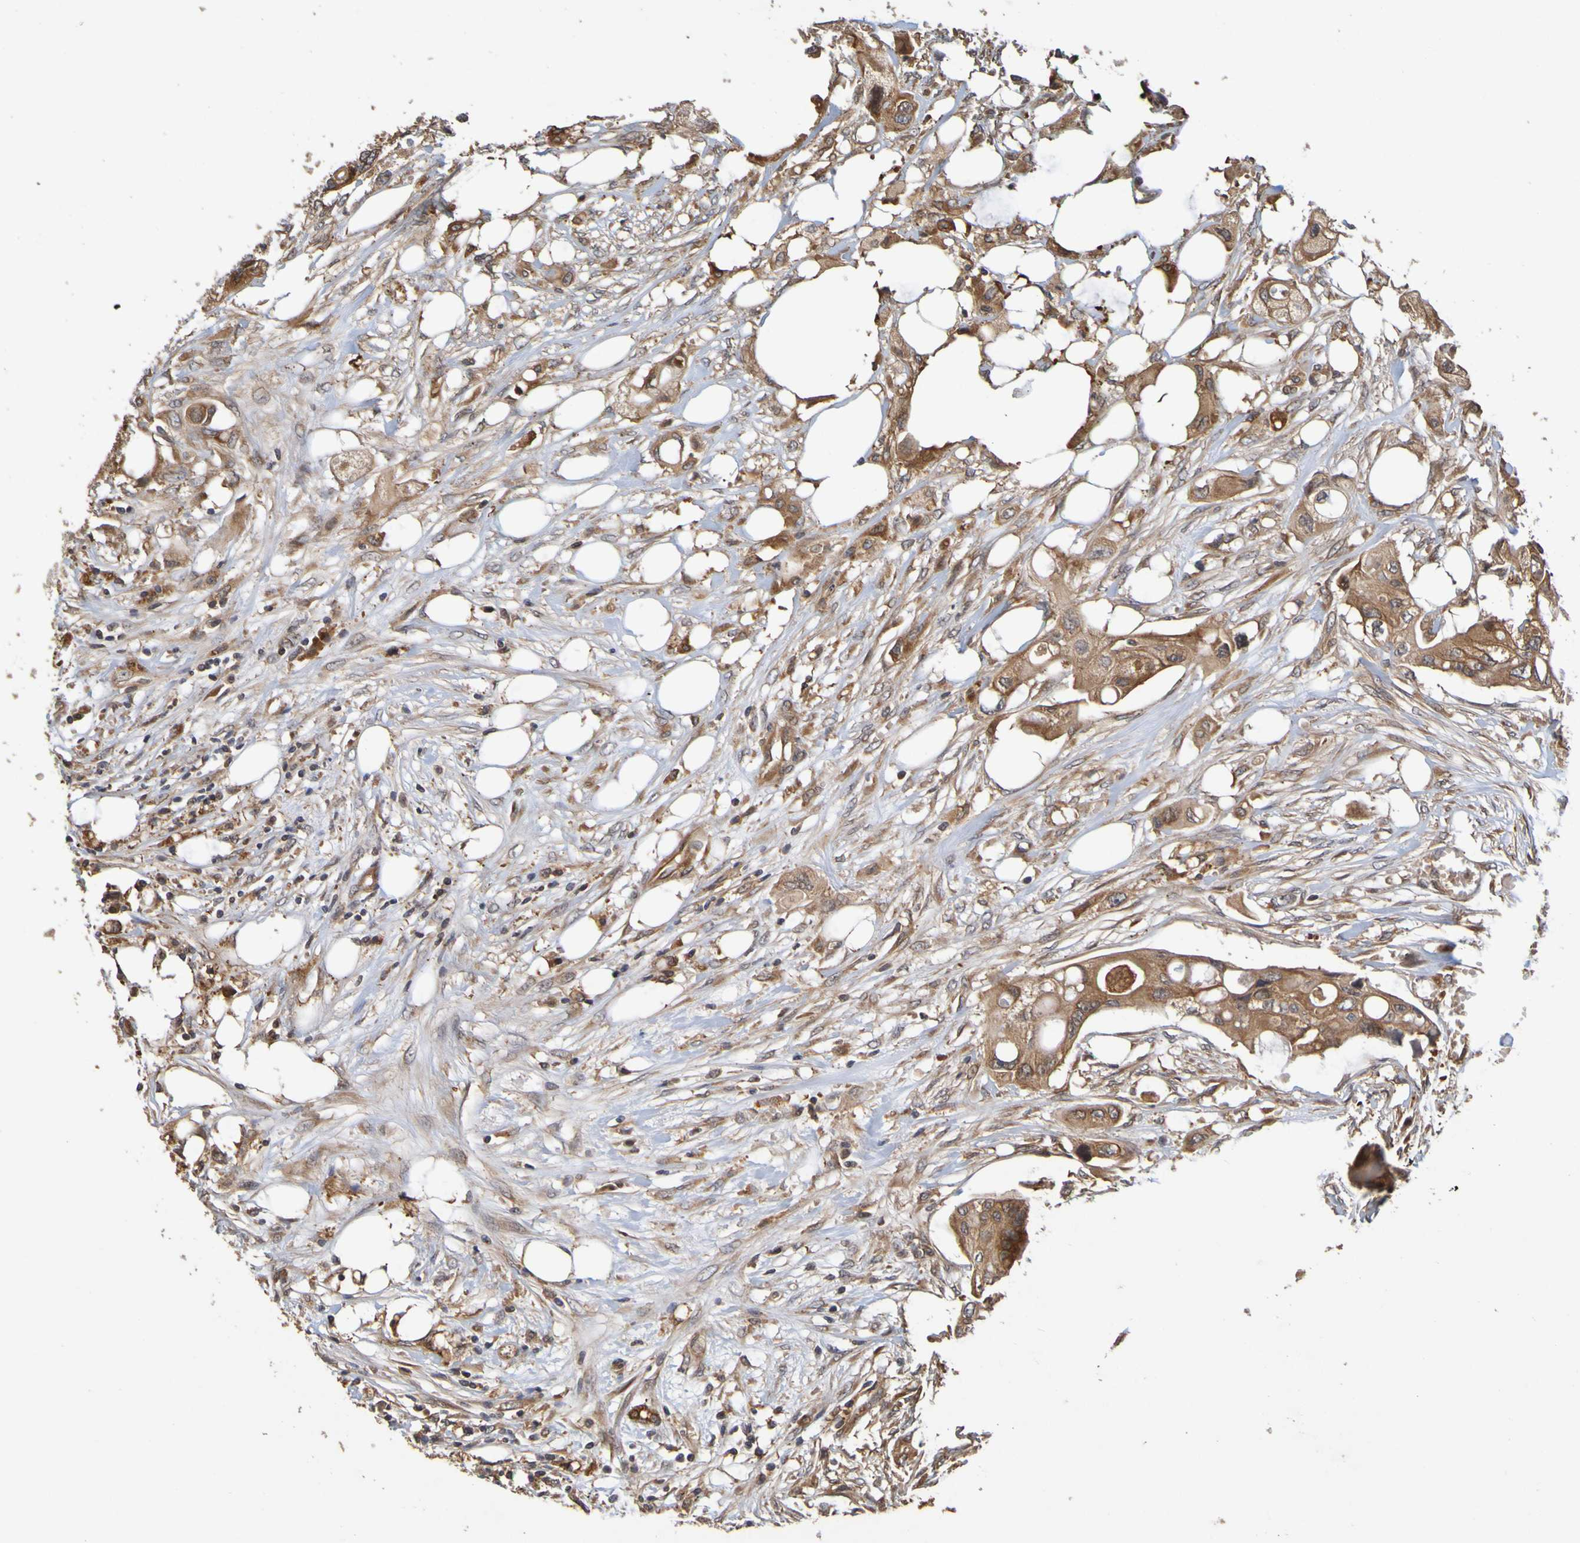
{"staining": {"intensity": "strong", "quantity": ">75%", "location": "cytoplasmic/membranous"}, "tissue": "colorectal cancer", "cell_type": "Tumor cells", "image_type": "cancer", "snomed": [{"axis": "morphology", "description": "Adenocarcinoma, NOS"}, {"axis": "topography", "description": "Colon"}], "caption": "Colorectal cancer (adenocarcinoma) stained with a brown dye shows strong cytoplasmic/membranous positive staining in about >75% of tumor cells.", "gene": "OCRL", "patient": {"sex": "female", "age": 57}}